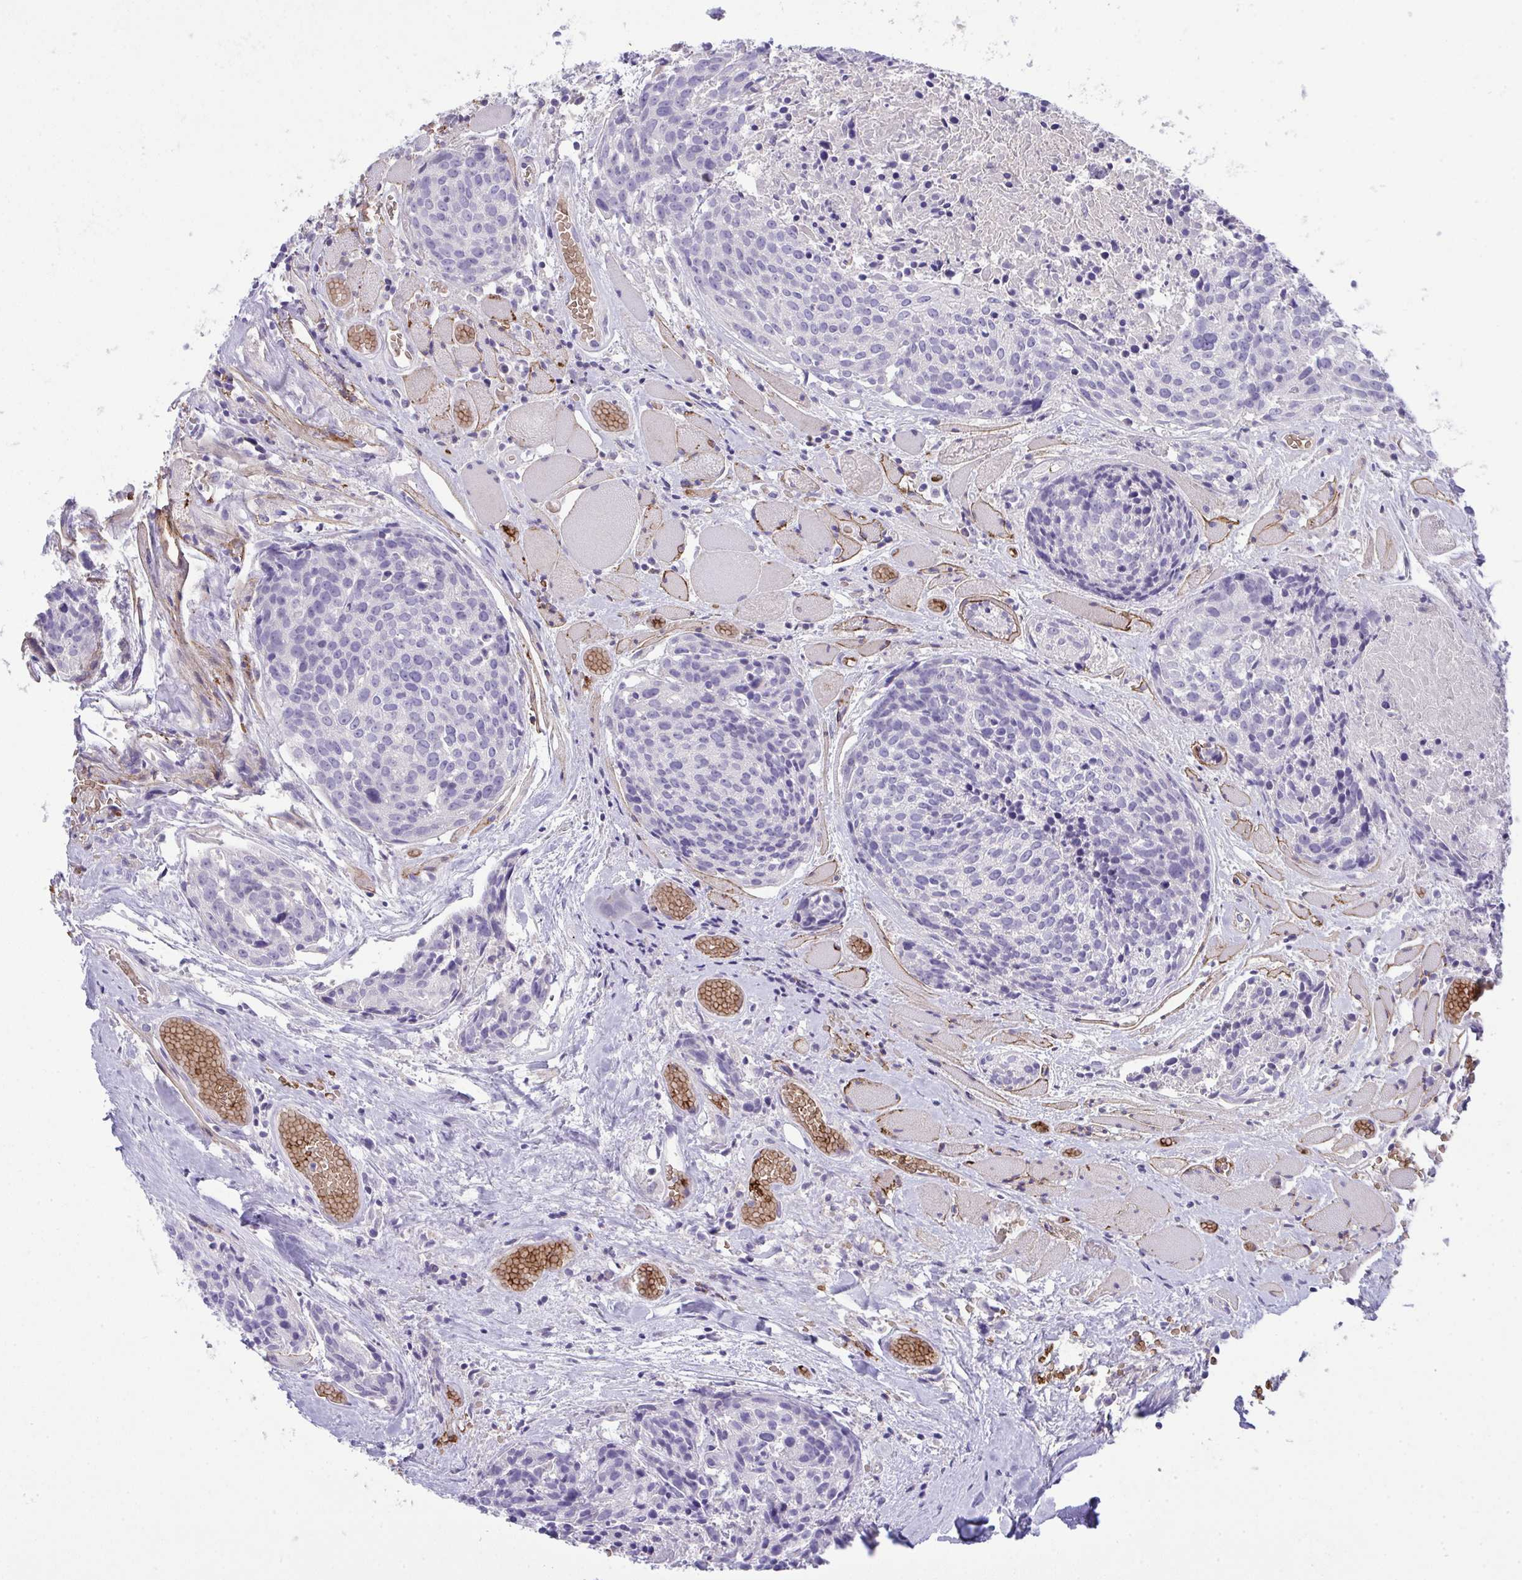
{"staining": {"intensity": "negative", "quantity": "none", "location": "none"}, "tissue": "head and neck cancer", "cell_type": "Tumor cells", "image_type": "cancer", "snomed": [{"axis": "morphology", "description": "Squamous cell carcinoma, NOS"}, {"axis": "topography", "description": "Oral tissue"}, {"axis": "topography", "description": "Head-Neck"}], "caption": "There is no significant positivity in tumor cells of squamous cell carcinoma (head and neck).", "gene": "SPTB", "patient": {"sex": "male", "age": 64}}